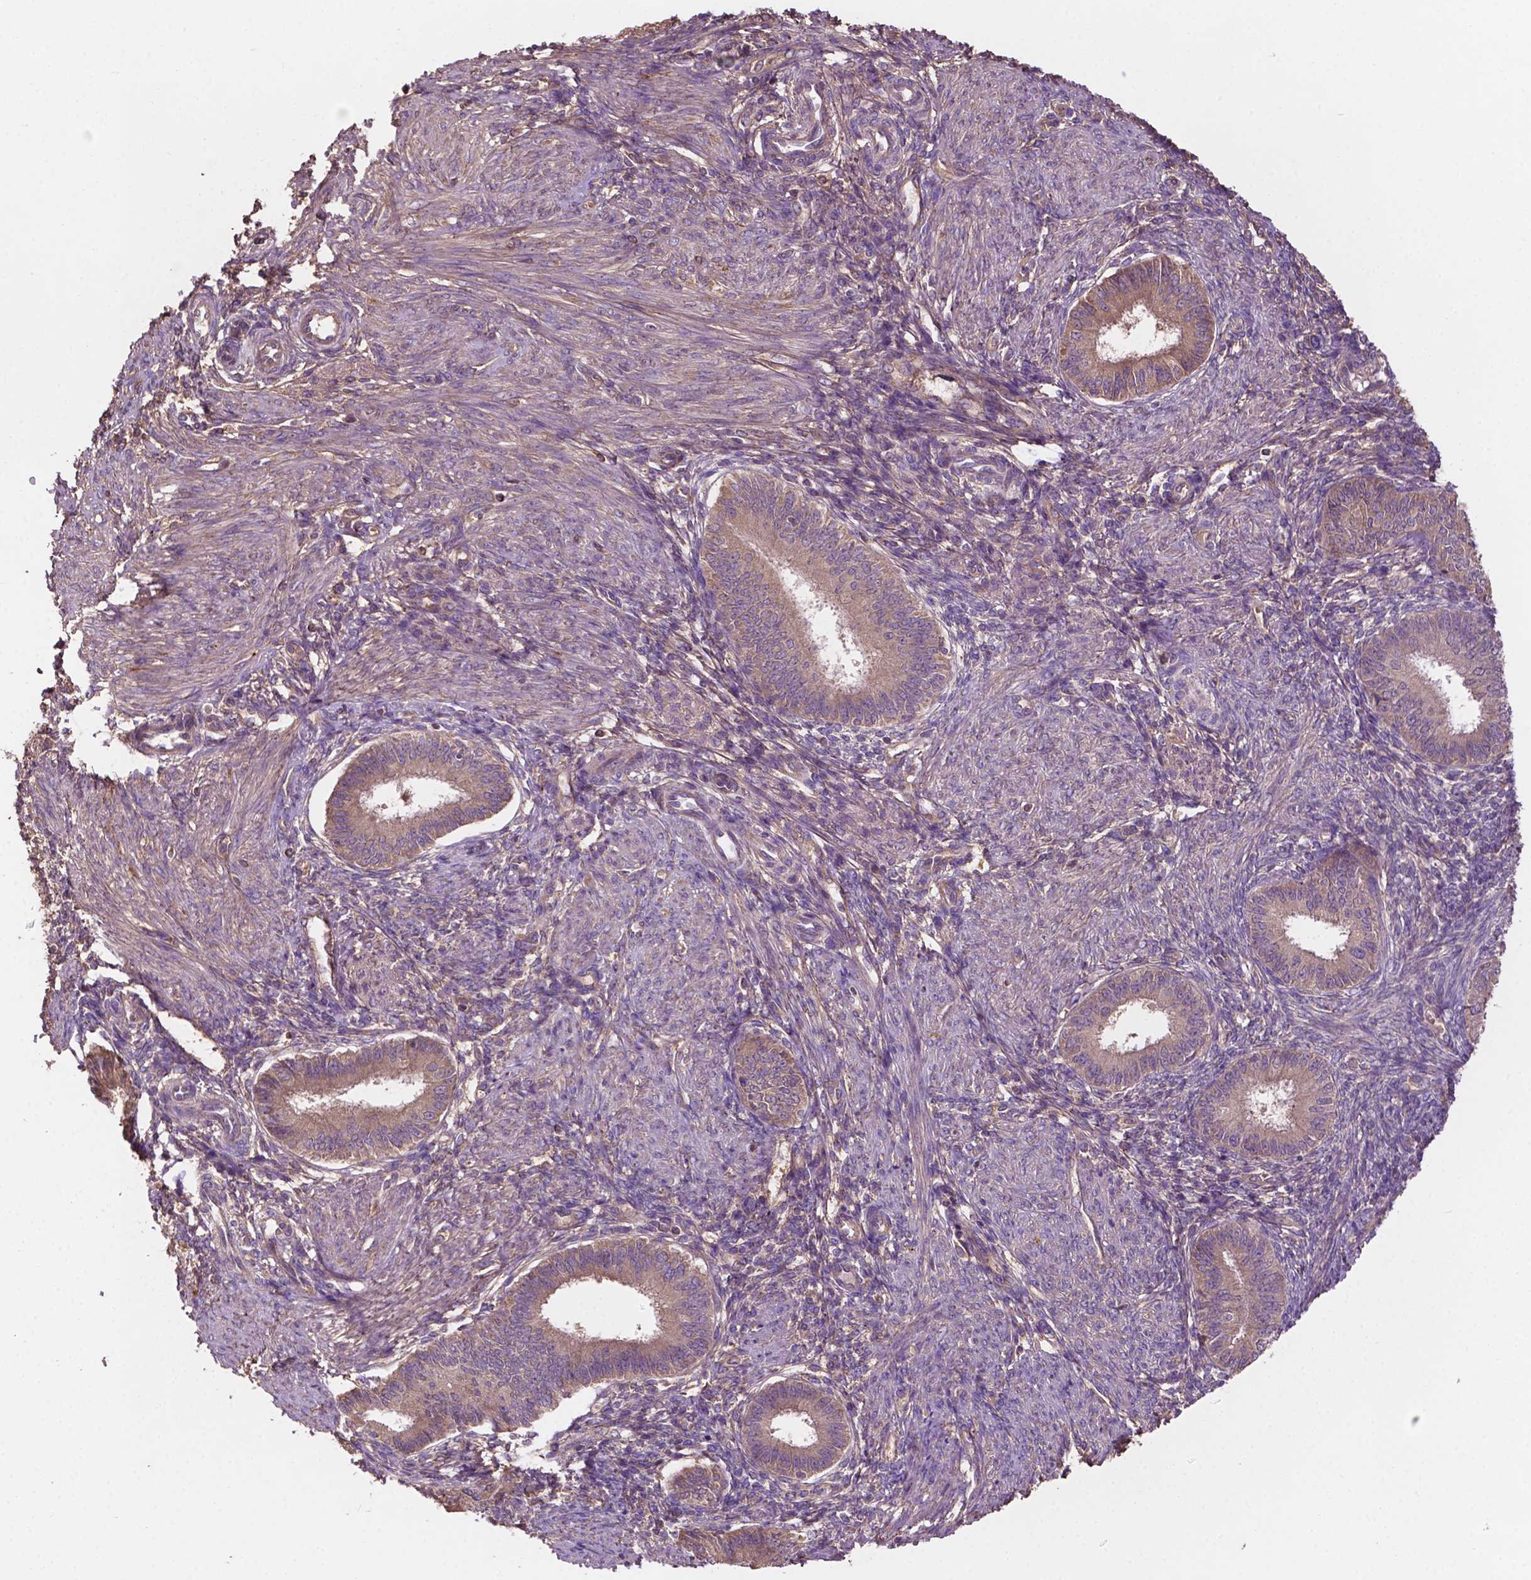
{"staining": {"intensity": "negative", "quantity": "none", "location": "none"}, "tissue": "endometrium", "cell_type": "Cells in endometrial stroma", "image_type": "normal", "snomed": [{"axis": "morphology", "description": "Normal tissue, NOS"}, {"axis": "topography", "description": "Endometrium"}], "caption": "Cells in endometrial stroma show no significant protein expression in unremarkable endometrium.", "gene": "GJA9", "patient": {"sex": "female", "age": 39}}